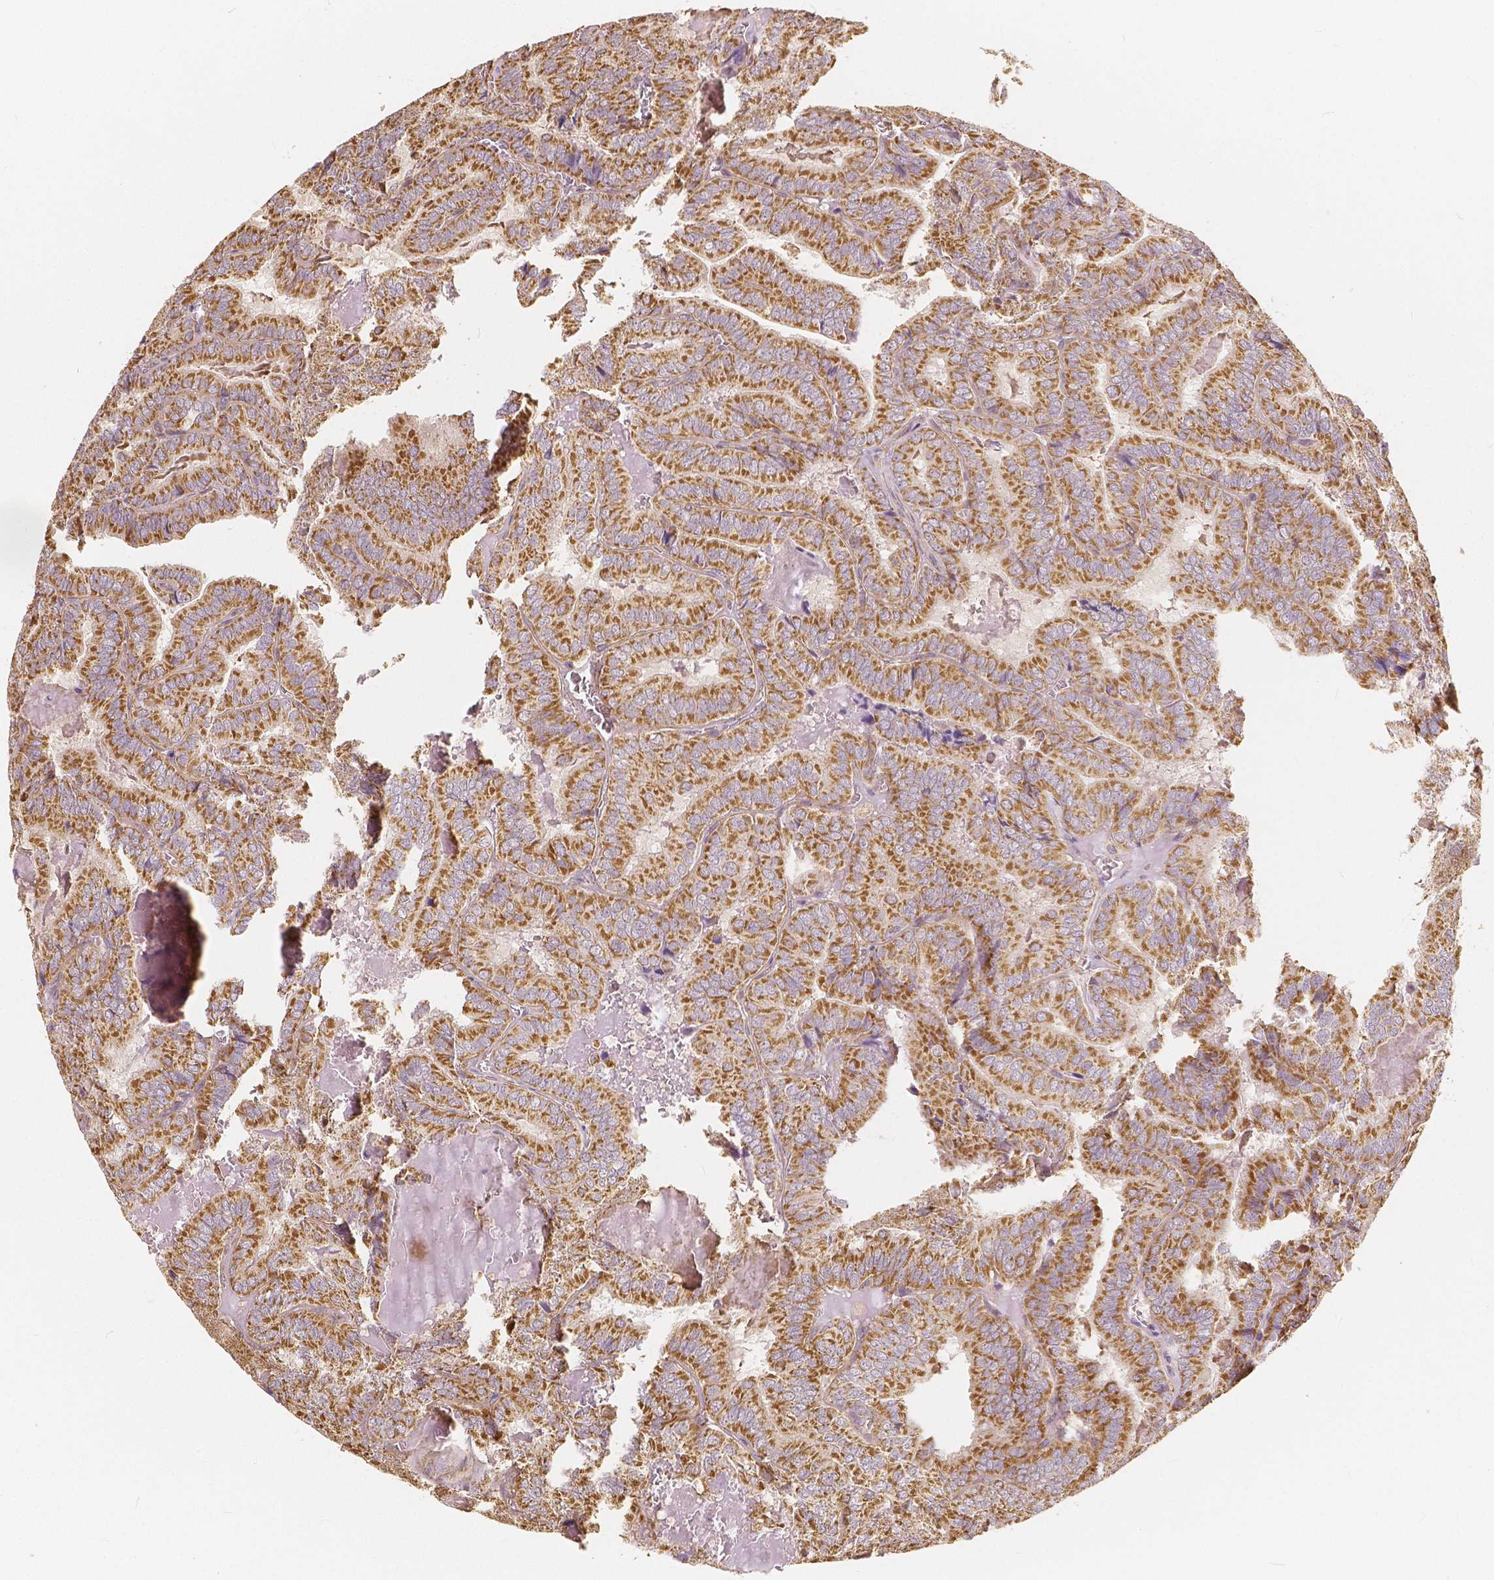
{"staining": {"intensity": "moderate", "quantity": ">75%", "location": "cytoplasmic/membranous"}, "tissue": "thyroid cancer", "cell_type": "Tumor cells", "image_type": "cancer", "snomed": [{"axis": "morphology", "description": "Papillary adenocarcinoma, NOS"}, {"axis": "topography", "description": "Thyroid gland"}], "caption": "A medium amount of moderate cytoplasmic/membranous staining is appreciated in approximately >75% of tumor cells in thyroid cancer (papillary adenocarcinoma) tissue. Nuclei are stained in blue.", "gene": "PEX26", "patient": {"sex": "female", "age": 75}}